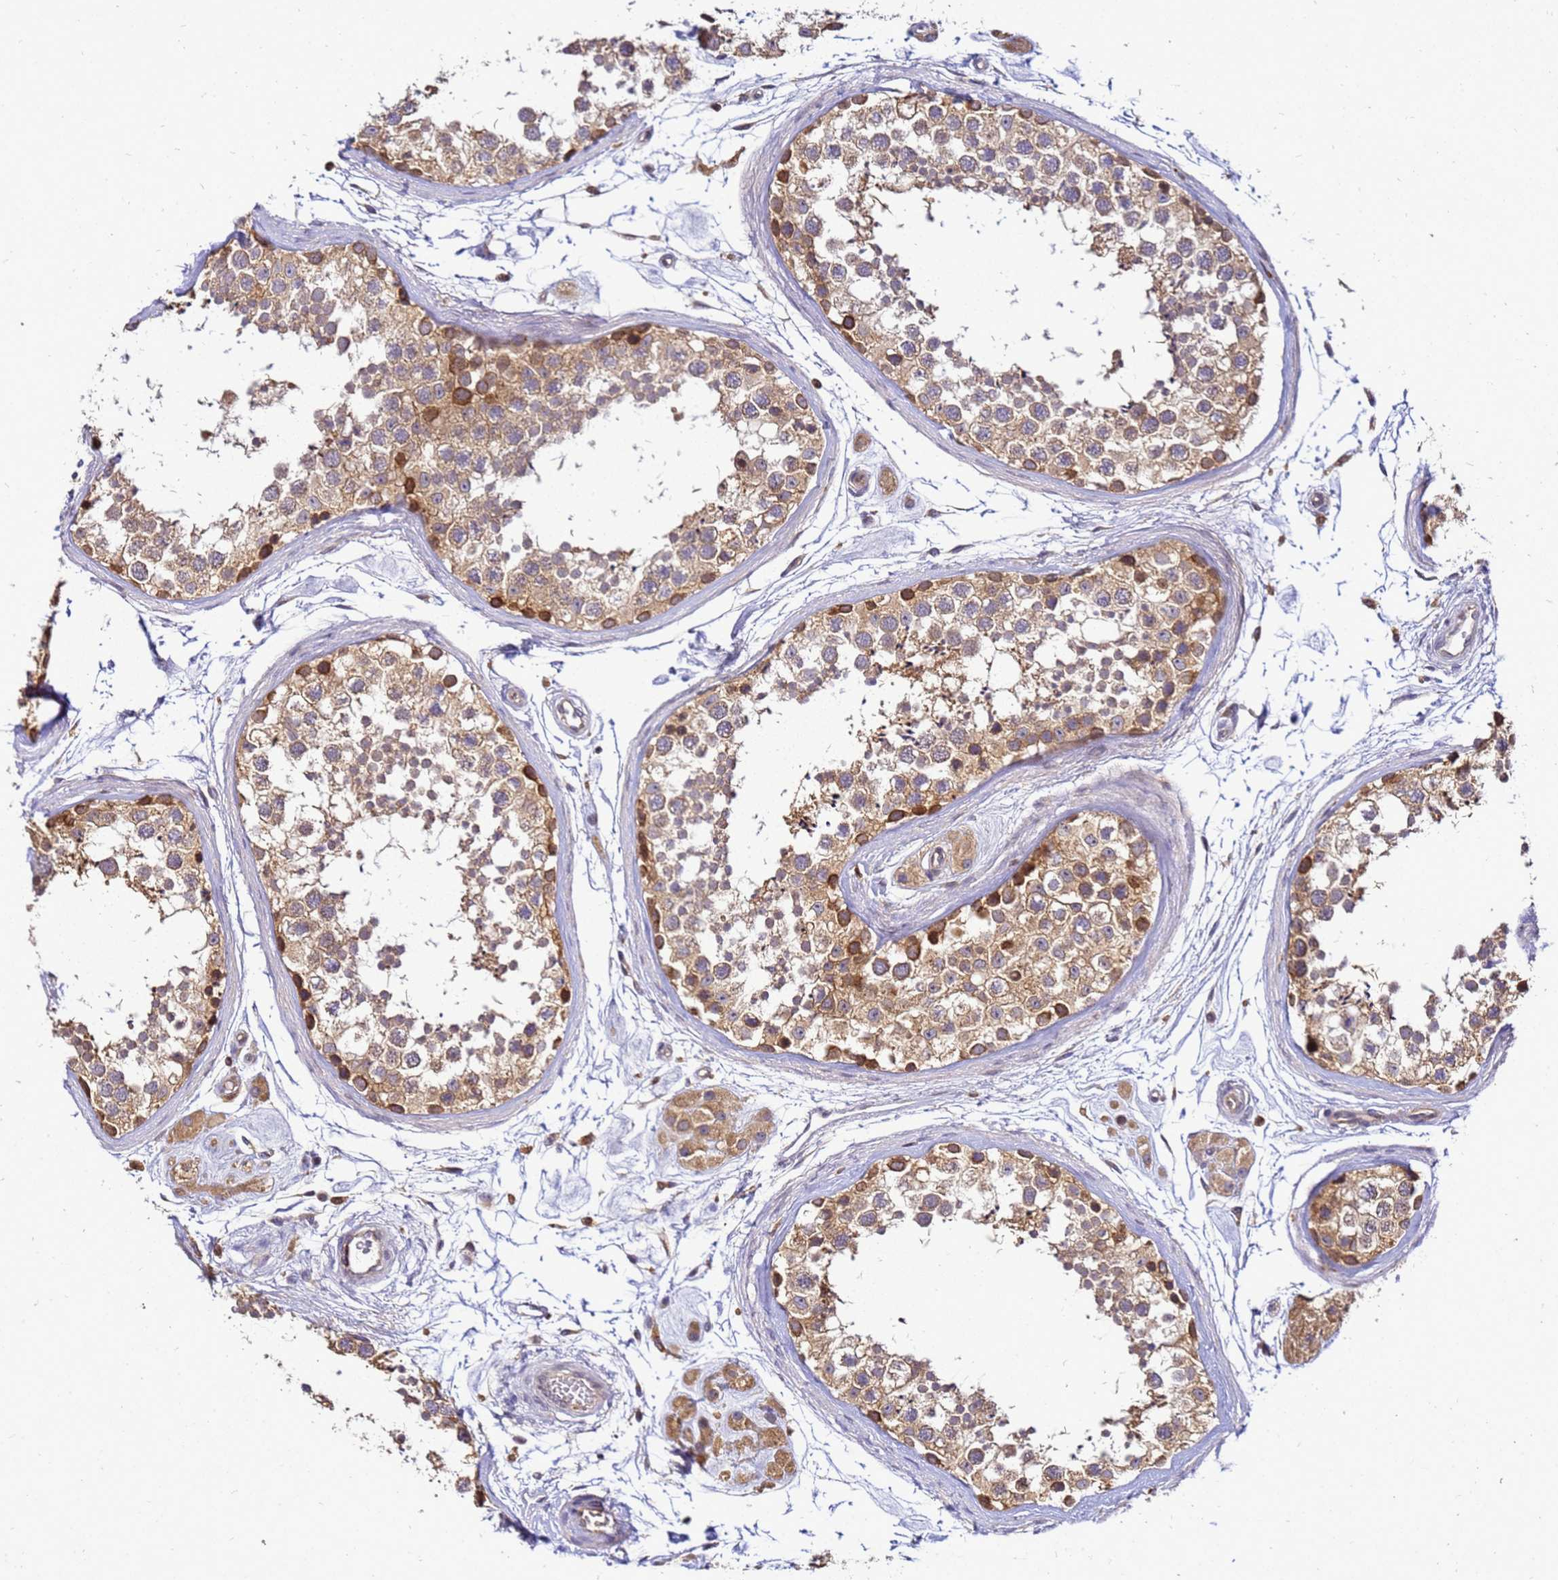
{"staining": {"intensity": "moderate", "quantity": ">75%", "location": "cytoplasmic/membranous"}, "tissue": "testis", "cell_type": "Cells in seminiferous ducts", "image_type": "normal", "snomed": [{"axis": "morphology", "description": "Normal tissue, NOS"}, {"axis": "topography", "description": "Testis"}], "caption": "This histopathology image reveals normal testis stained with immunohistochemistry to label a protein in brown. The cytoplasmic/membranous of cells in seminiferous ducts show moderate positivity for the protein. Nuclei are counter-stained blue.", "gene": "ADPGK", "patient": {"sex": "male", "age": 56}}